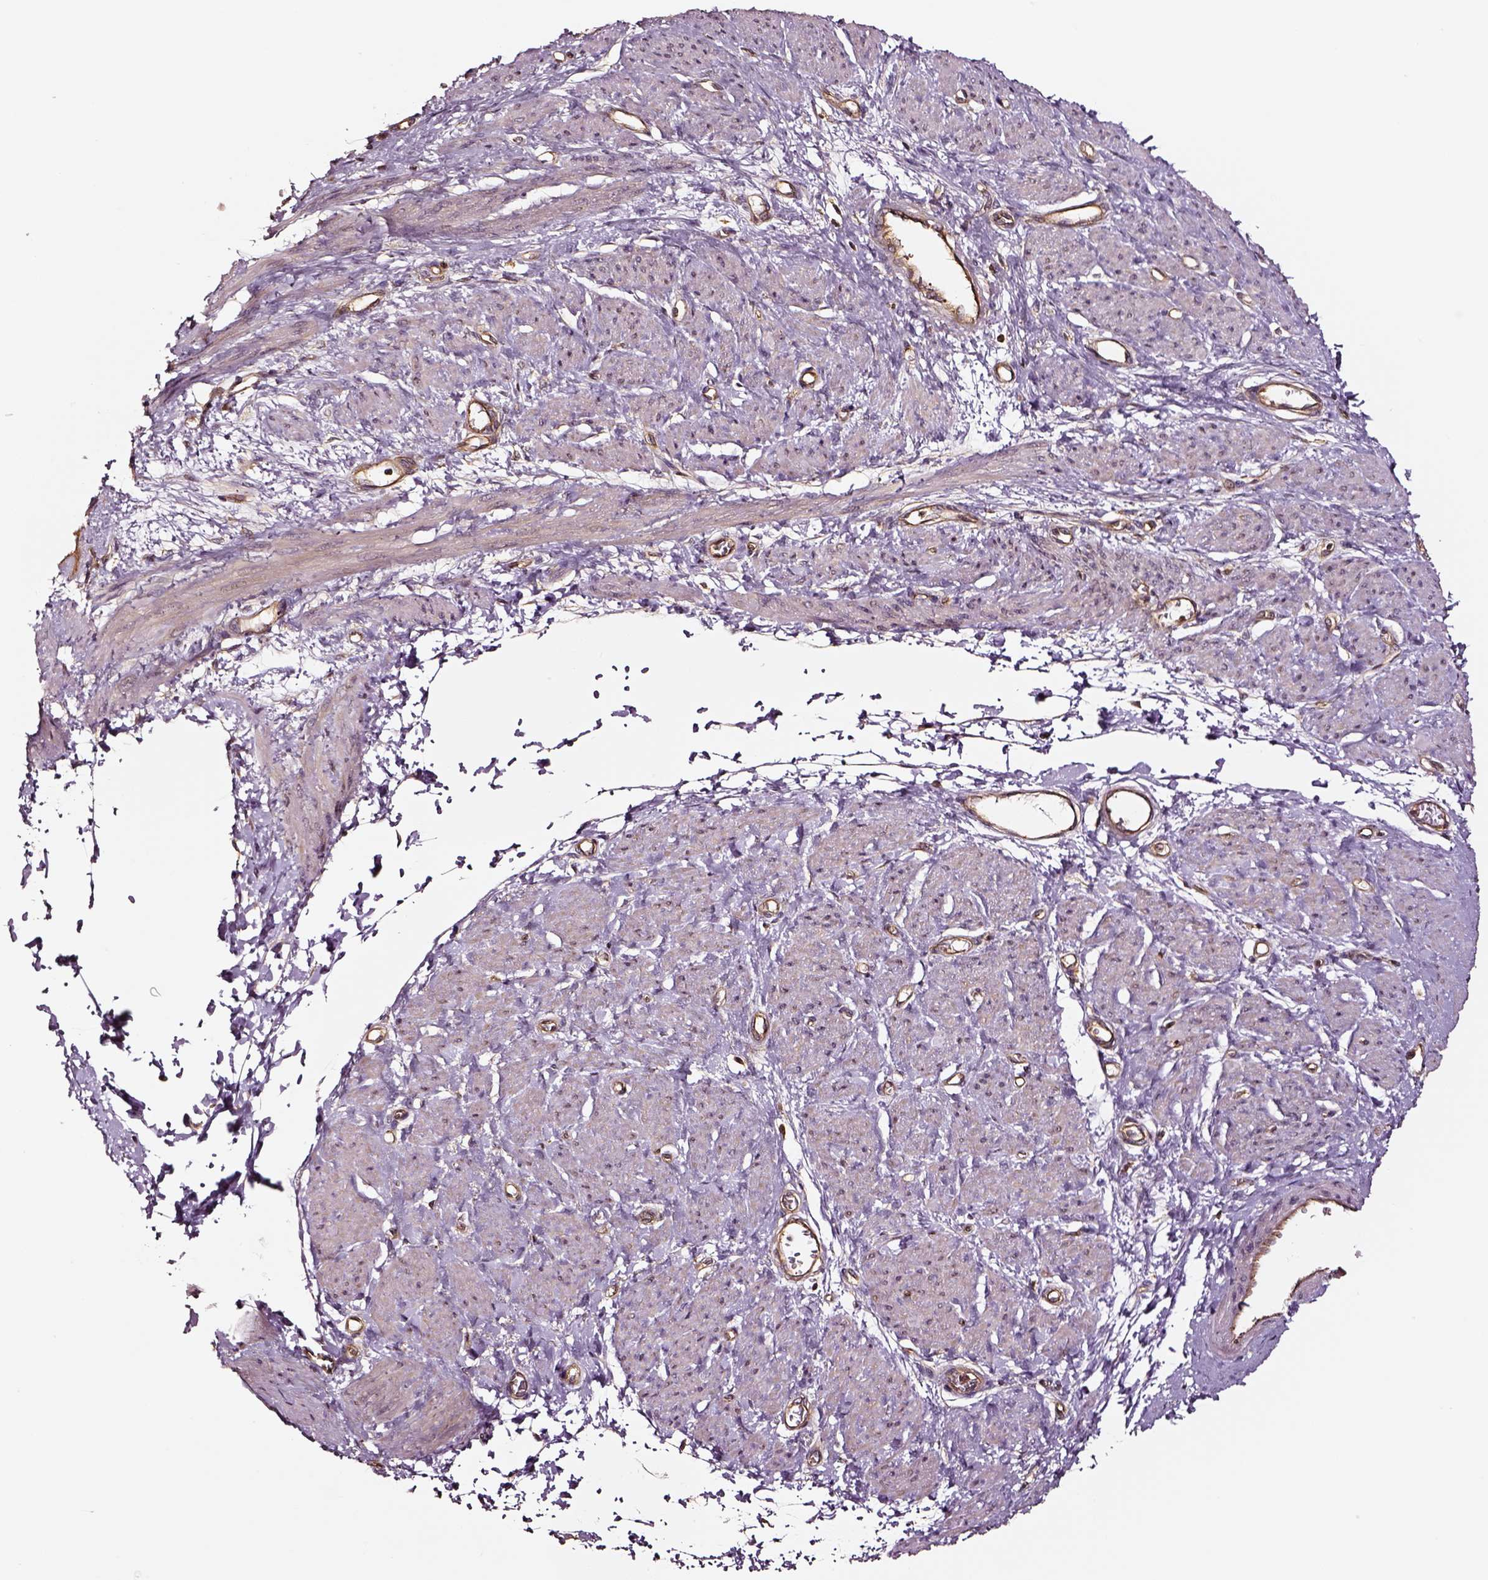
{"staining": {"intensity": "negative", "quantity": "none", "location": "none"}, "tissue": "smooth muscle", "cell_type": "Smooth muscle cells", "image_type": "normal", "snomed": [{"axis": "morphology", "description": "Normal tissue, NOS"}, {"axis": "topography", "description": "Smooth muscle"}, {"axis": "topography", "description": "Uterus"}], "caption": "High magnification brightfield microscopy of unremarkable smooth muscle stained with DAB (brown) and counterstained with hematoxylin (blue): smooth muscle cells show no significant expression. (DAB (3,3'-diaminobenzidine) immunohistochemistry with hematoxylin counter stain).", "gene": "RASSF5", "patient": {"sex": "female", "age": 39}}